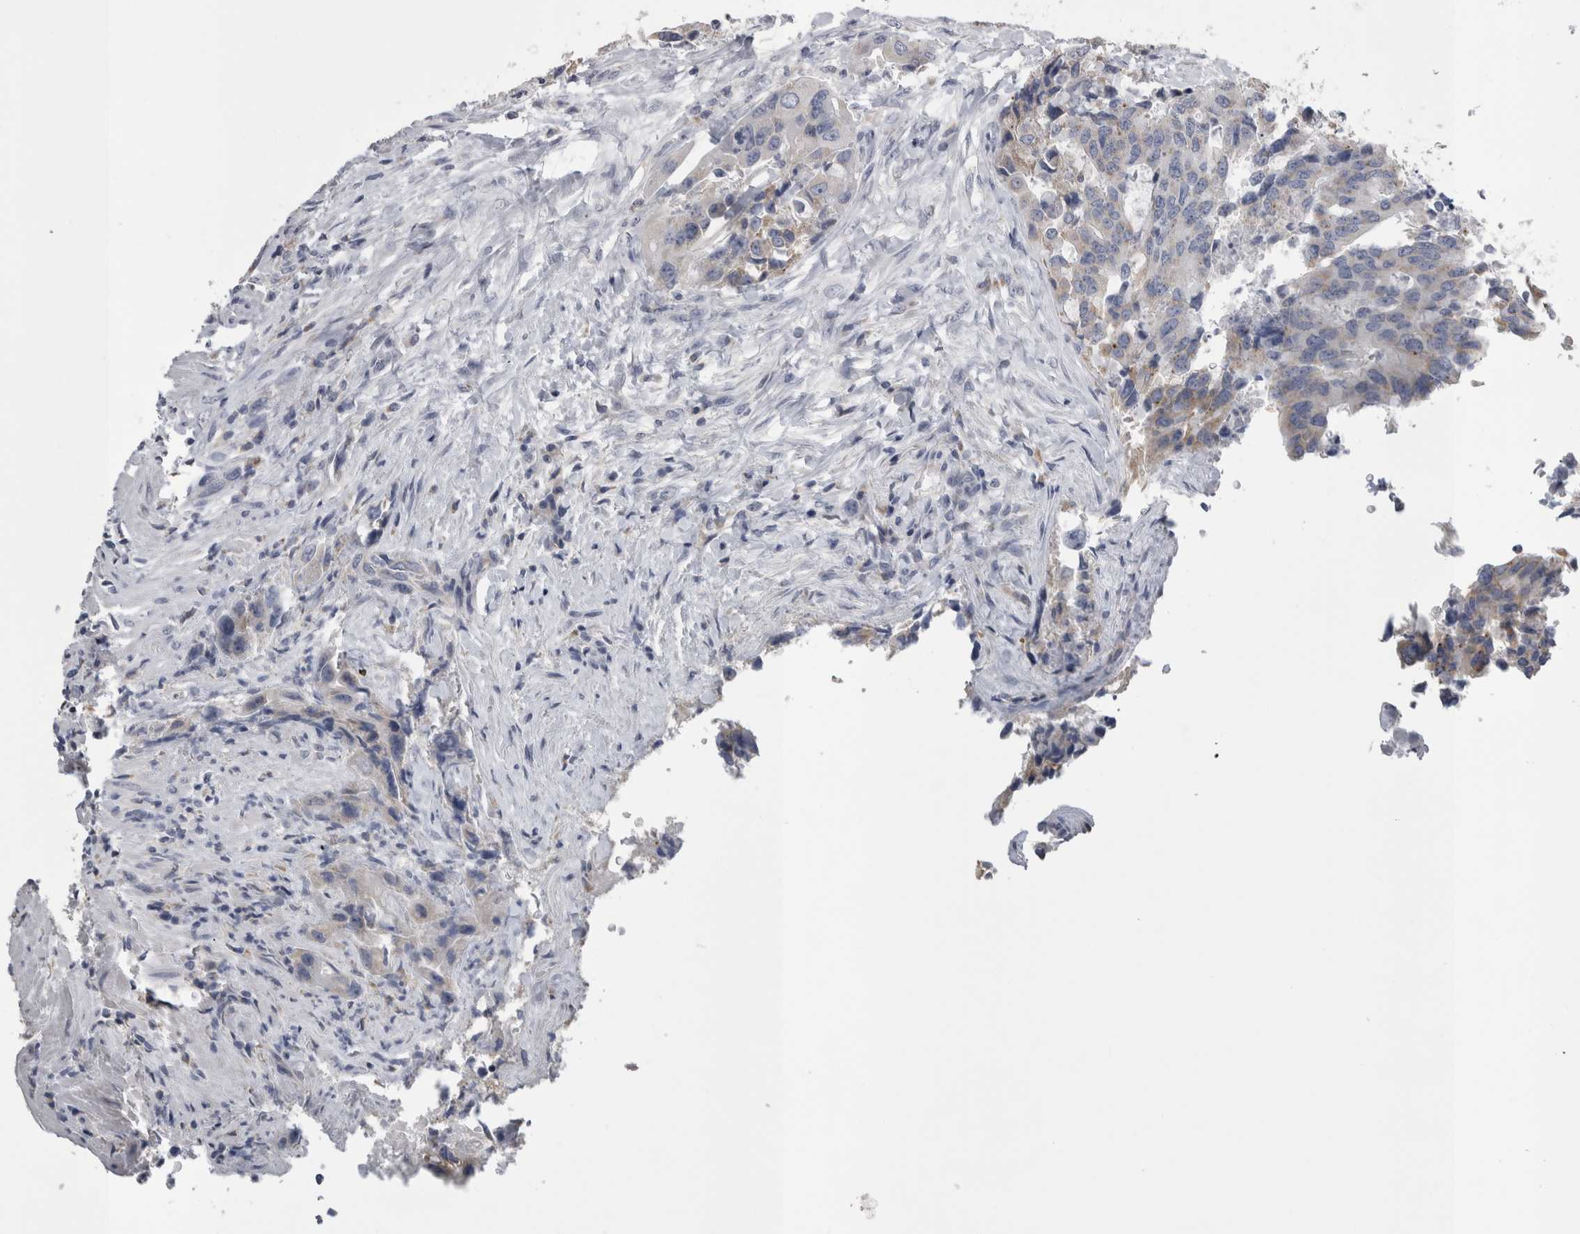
{"staining": {"intensity": "weak", "quantity": "<25%", "location": "cytoplasmic/membranous"}, "tissue": "colorectal cancer", "cell_type": "Tumor cells", "image_type": "cancer", "snomed": [{"axis": "morphology", "description": "Adenocarcinoma, NOS"}, {"axis": "topography", "description": "Colon"}], "caption": "Immunohistochemical staining of human colorectal cancer reveals no significant staining in tumor cells.", "gene": "DHRS4", "patient": {"sex": "male", "age": 71}}